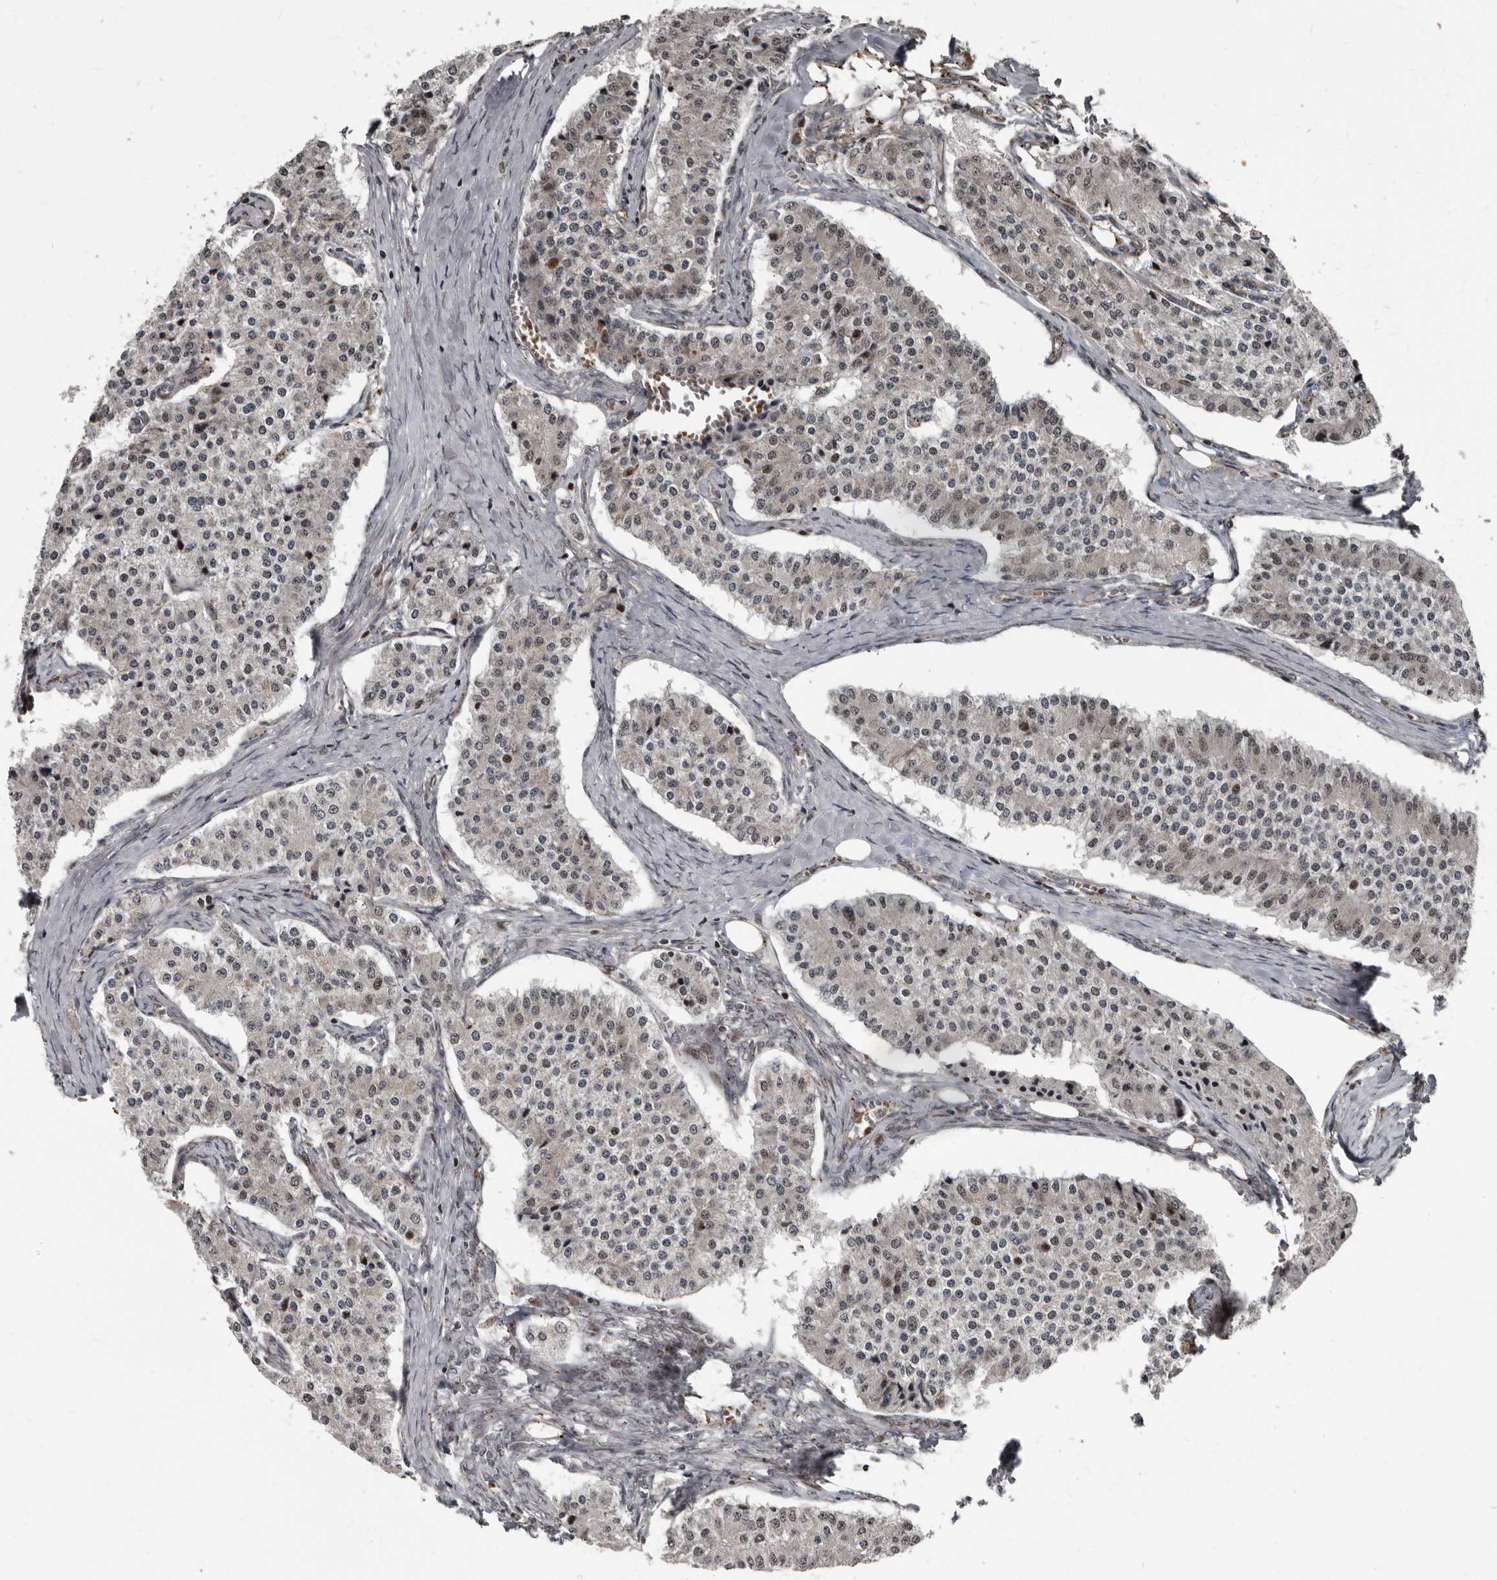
{"staining": {"intensity": "weak", "quantity": "25%-75%", "location": "nuclear"}, "tissue": "carcinoid", "cell_type": "Tumor cells", "image_type": "cancer", "snomed": [{"axis": "morphology", "description": "Carcinoid, malignant, NOS"}, {"axis": "topography", "description": "Colon"}], "caption": "Carcinoid stained with DAB (3,3'-diaminobenzidine) IHC demonstrates low levels of weak nuclear staining in about 25%-75% of tumor cells. (DAB (3,3'-diaminobenzidine) IHC with brightfield microscopy, high magnification).", "gene": "CHD1L", "patient": {"sex": "female", "age": 52}}